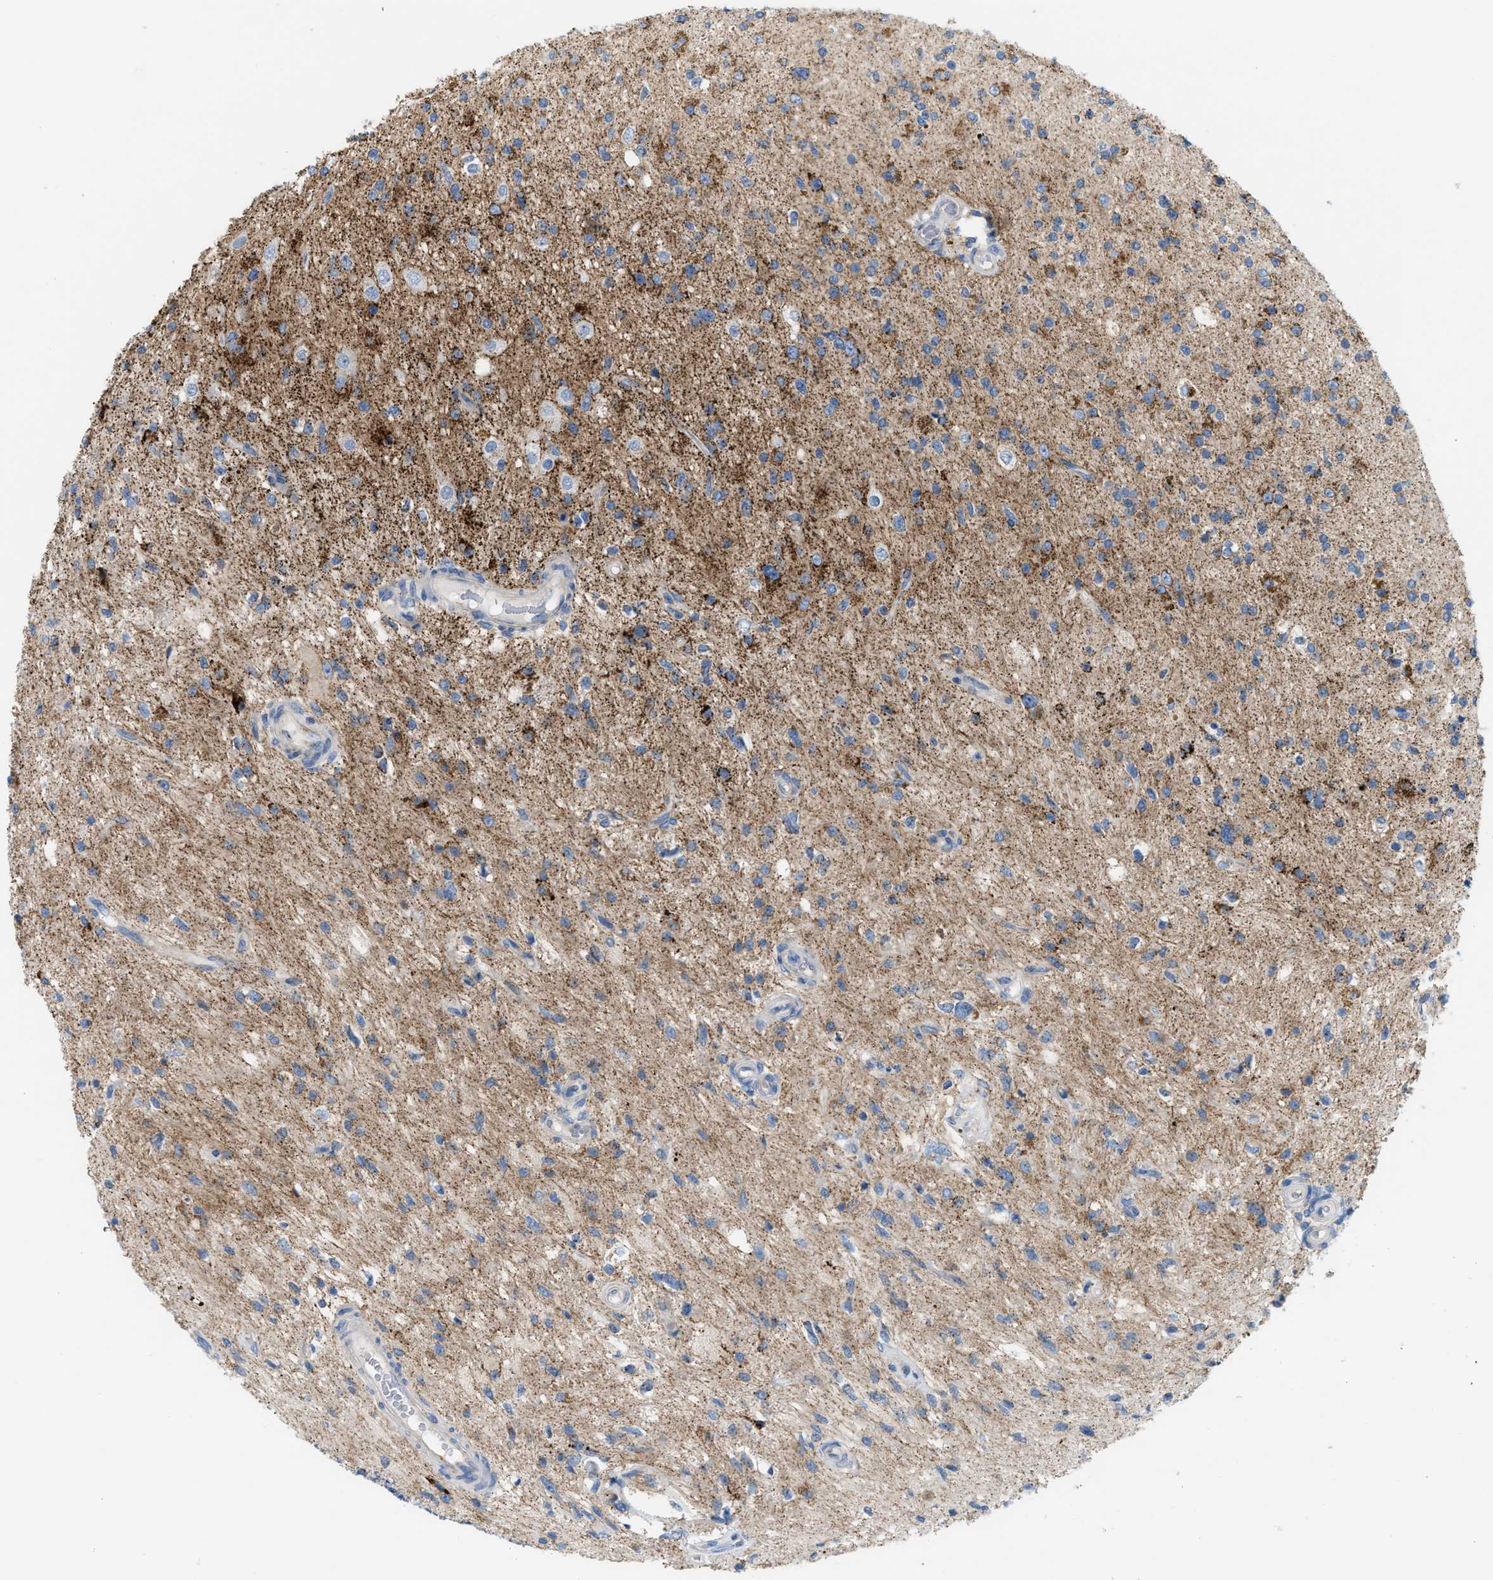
{"staining": {"intensity": "moderate", "quantity": "25%-75%", "location": "cytoplasmic/membranous"}, "tissue": "glioma", "cell_type": "Tumor cells", "image_type": "cancer", "snomed": [{"axis": "morphology", "description": "Glioma, malignant, High grade"}, {"axis": "topography", "description": "Brain"}], "caption": "About 25%-75% of tumor cells in malignant high-grade glioma display moderate cytoplasmic/membranous protein staining as visualized by brown immunohistochemical staining.", "gene": "JADE1", "patient": {"sex": "male", "age": 33}}